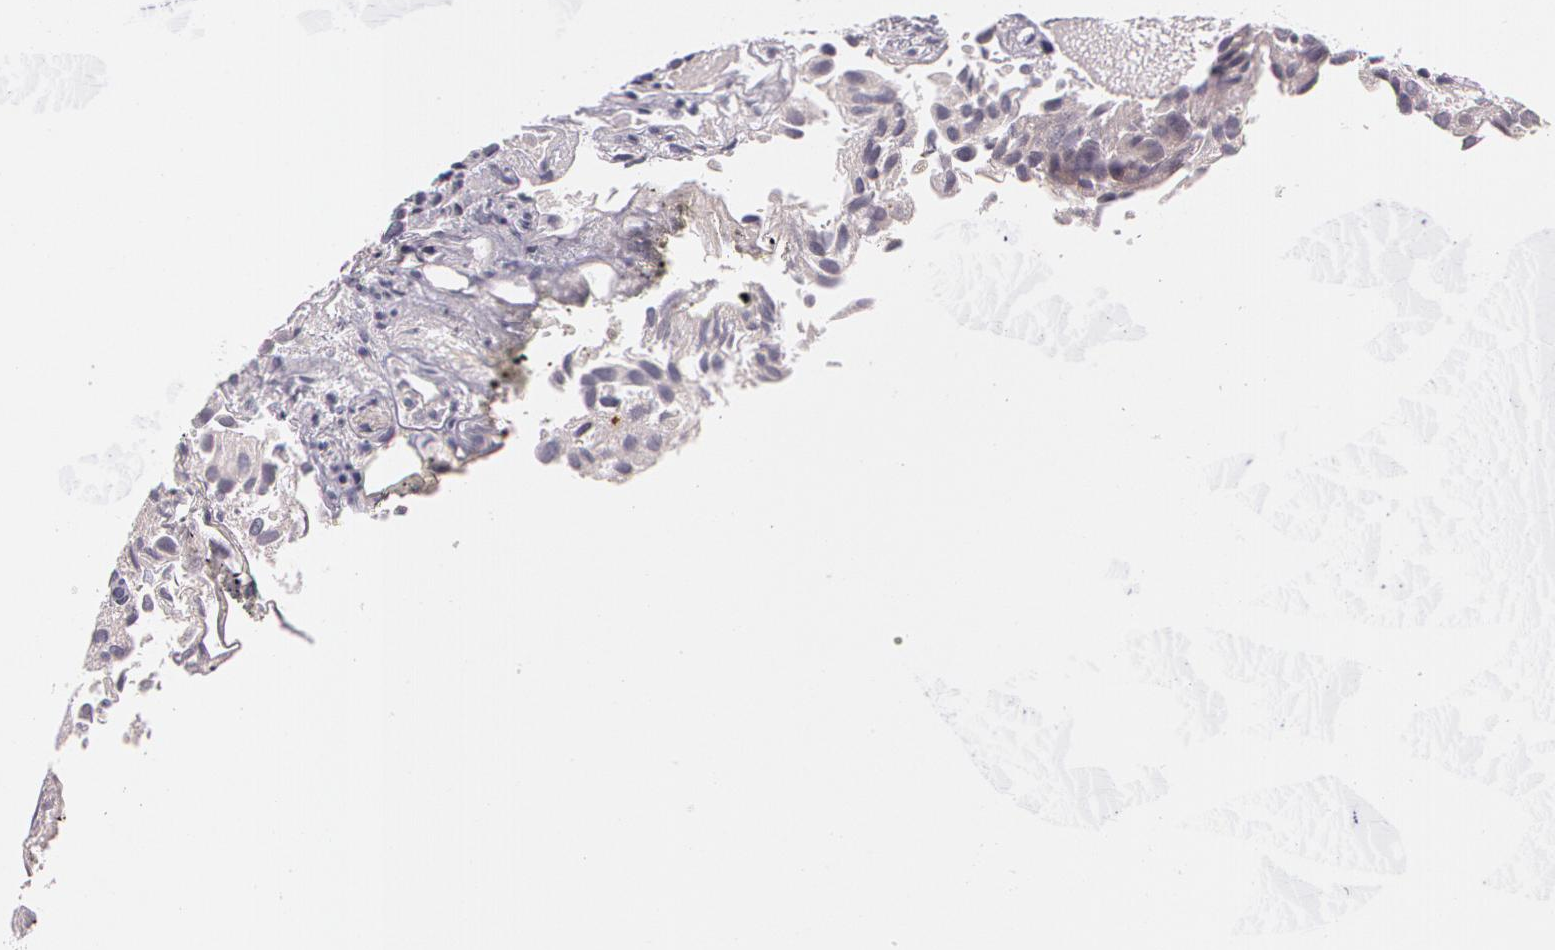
{"staining": {"intensity": "weak", "quantity": "25%-75%", "location": "cytoplasmic/membranous"}, "tissue": "urothelial cancer", "cell_type": "Tumor cells", "image_type": "cancer", "snomed": [{"axis": "morphology", "description": "Urothelial carcinoma, Low grade"}, {"axis": "topography", "description": "Urinary bladder"}], "caption": "This micrograph reveals immunohistochemistry (IHC) staining of human urothelial cancer, with low weak cytoplasmic/membranous positivity in approximately 25%-75% of tumor cells.", "gene": "MXRA5", "patient": {"sex": "female", "age": 89}}